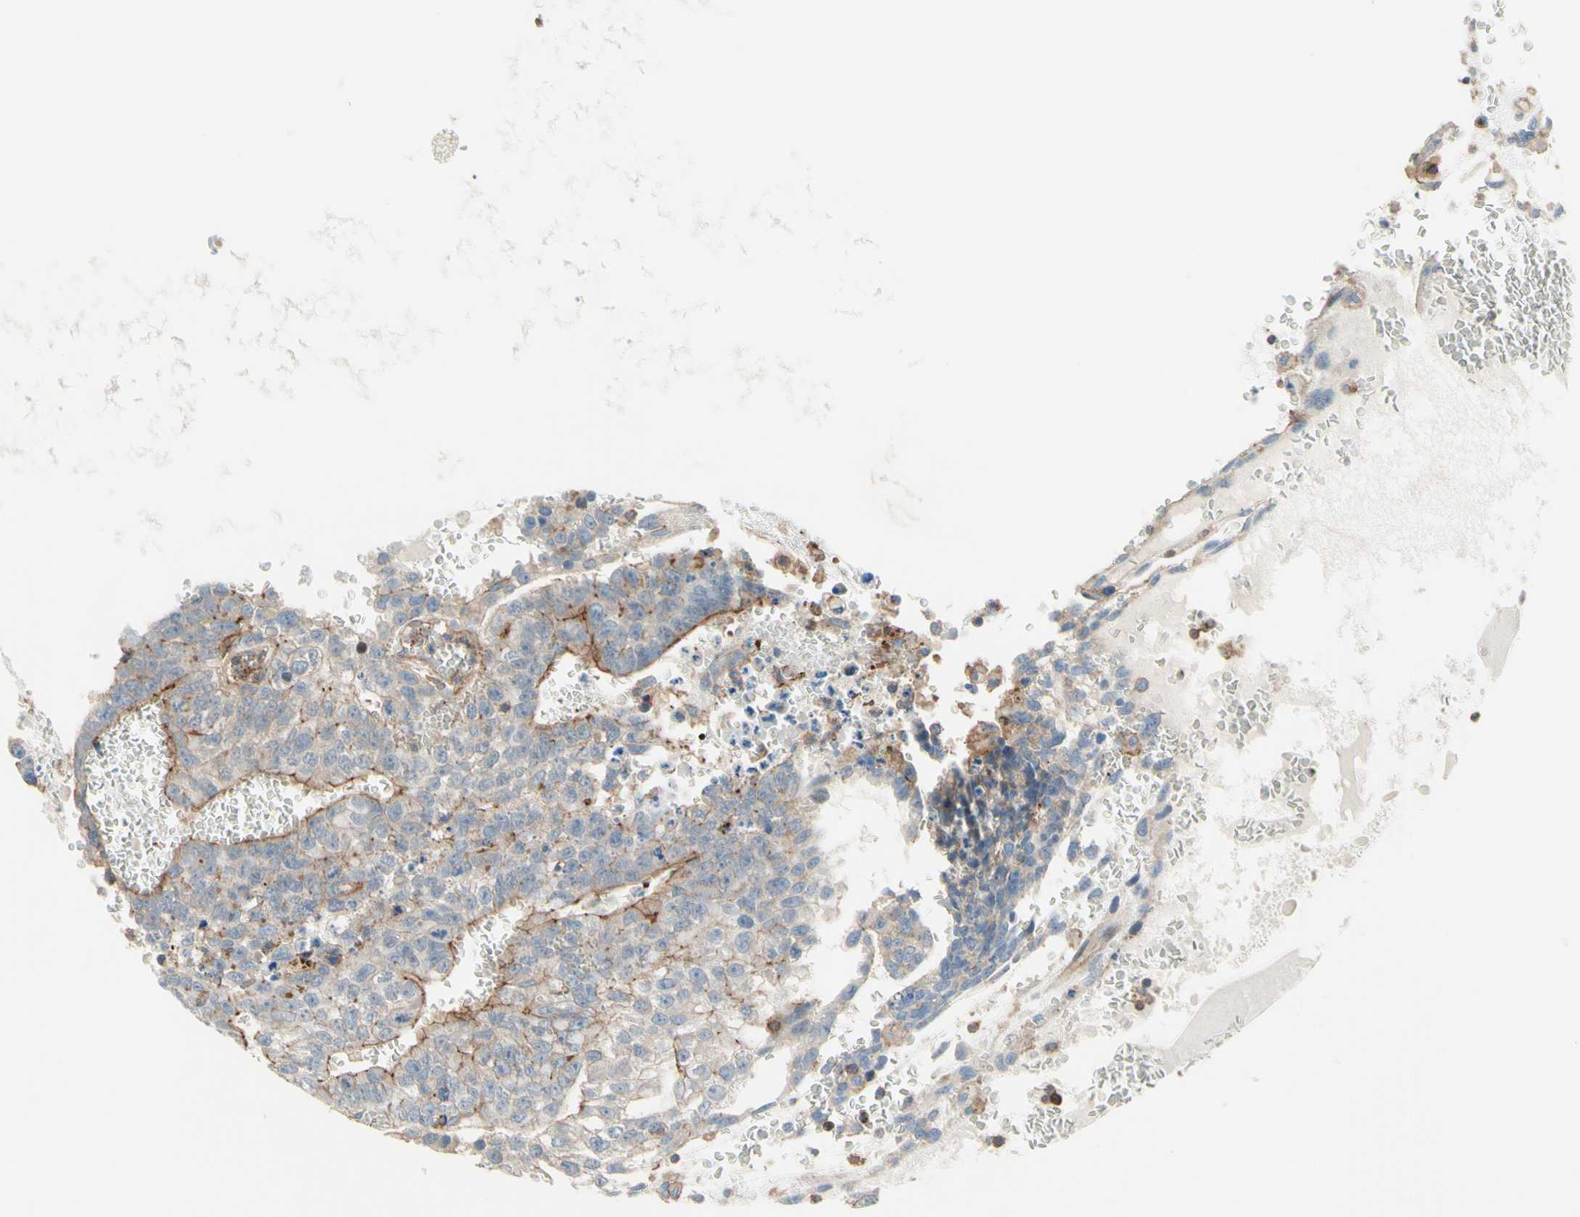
{"staining": {"intensity": "moderate", "quantity": "<25%", "location": "cytoplasmic/membranous"}, "tissue": "testis cancer", "cell_type": "Tumor cells", "image_type": "cancer", "snomed": [{"axis": "morphology", "description": "Seminoma, NOS"}, {"axis": "morphology", "description": "Carcinoma, Embryonal, NOS"}, {"axis": "topography", "description": "Testis"}], "caption": "The photomicrograph reveals staining of testis cancer, revealing moderate cytoplasmic/membranous protein staining (brown color) within tumor cells.", "gene": "SEMA4C", "patient": {"sex": "male", "age": 52}}